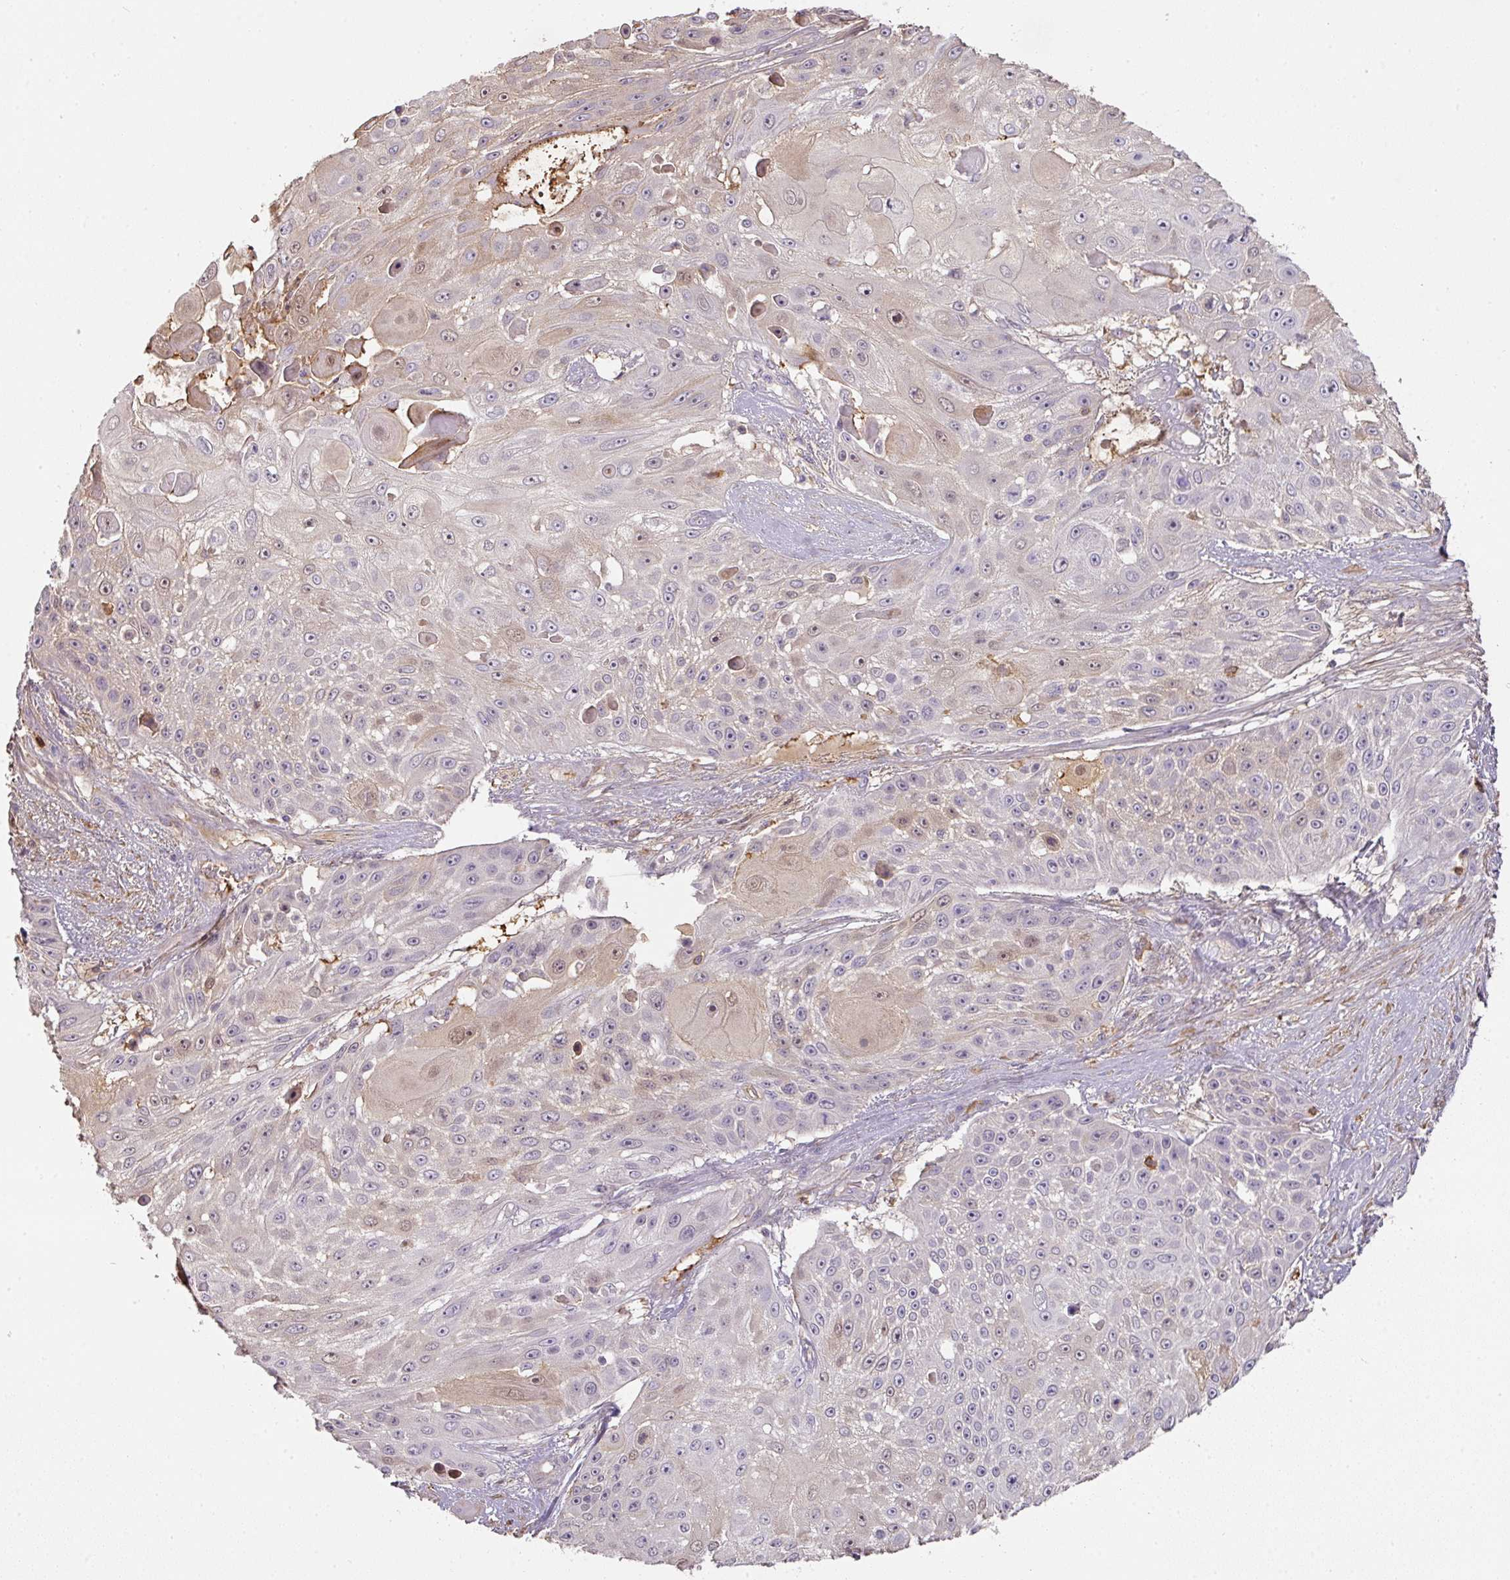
{"staining": {"intensity": "weak", "quantity": "<25%", "location": "nuclear"}, "tissue": "skin cancer", "cell_type": "Tumor cells", "image_type": "cancer", "snomed": [{"axis": "morphology", "description": "Squamous cell carcinoma, NOS"}, {"axis": "topography", "description": "Skin"}], "caption": "Image shows no protein staining in tumor cells of skin squamous cell carcinoma tissue. (Immunohistochemistry, brightfield microscopy, high magnification).", "gene": "CCZ1", "patient": {"sex": "female", "age": 86}}